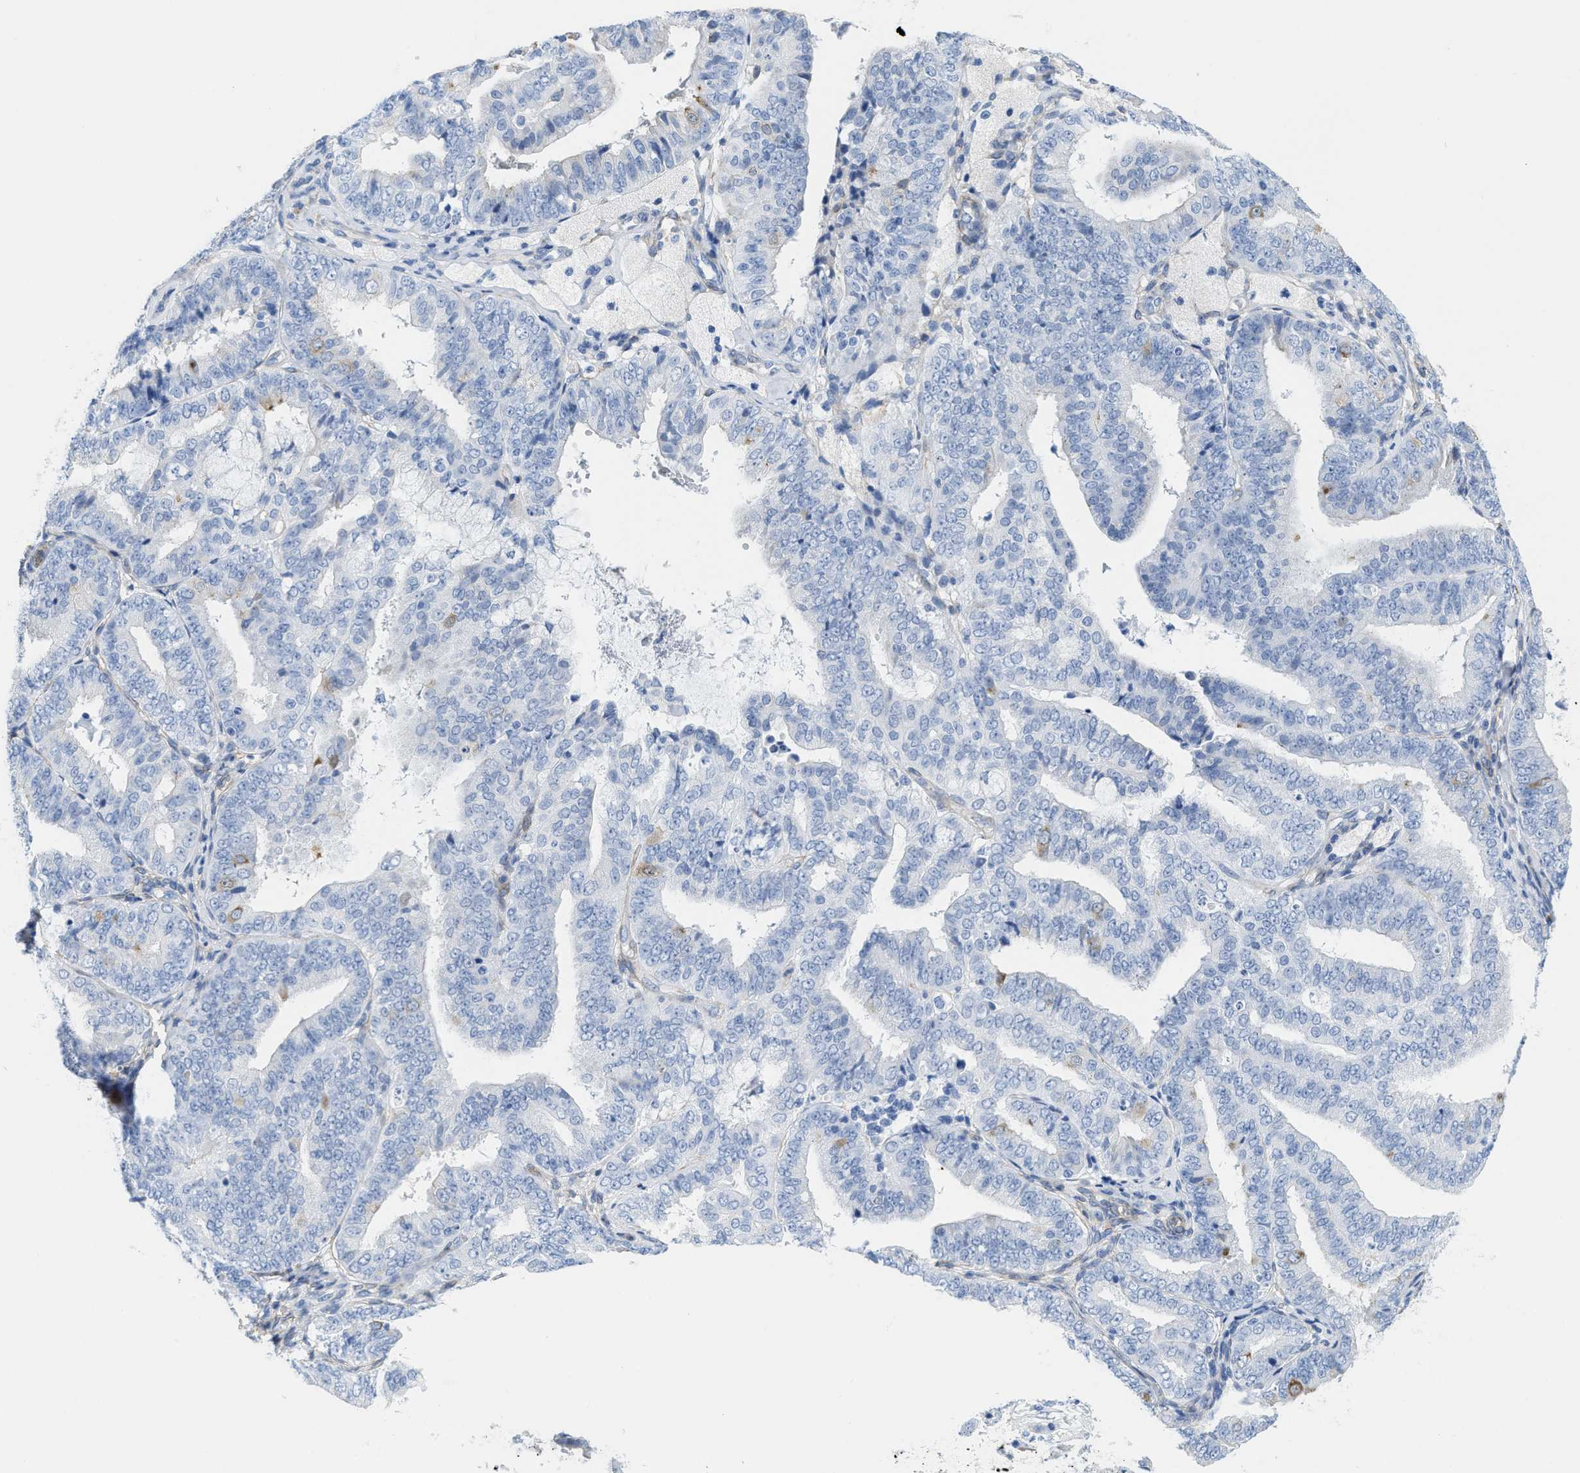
{"staining": {"intensity": "negative", "quantity": "none", "location": "none"}, "tissue": "endometrial cancer", "cell_type": "Tumor cells", "image_type": "cancer", "snomed": [{"axis": "morphology", "description": "Adenocarcinoma, NOS"}, {"axis": "topography", "description": "Endometrium"}], "caption": "A high-resolution micrograph shows immunohistochemistry (IHC) staining of endometrial cancer, which reveals no significant expression in tumor cells. The staining was performed using DAB to visualize the protein expression in brown, while the nuclei were stained in blue with hematoxylin (Magnification: 20x).", "gene": "TUB", "patient": {"sex": "female", "age": 63}}